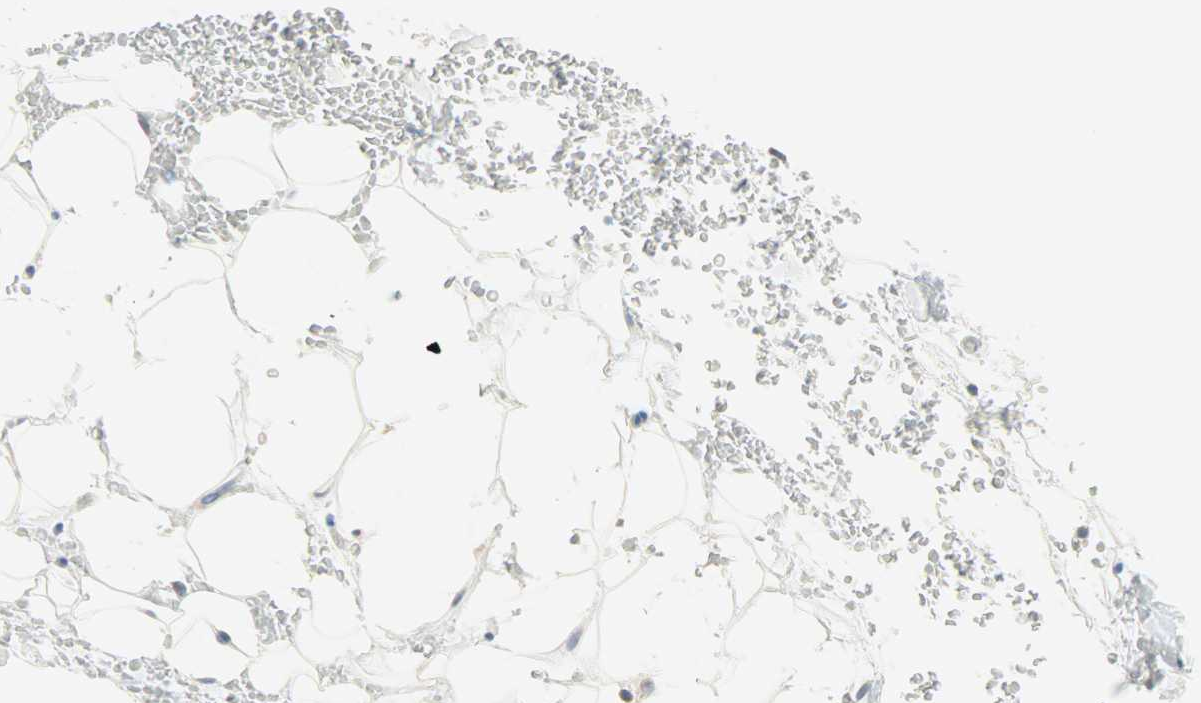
{"staining": {"intensity": "negative", "quantity": "none", "location": "none"}, "tissue": "adipose tissue", "cell_type": "Adipocytes", "image_type": "normal", "snomed": [{"axis": "morphology", "description": "Normal tissue, NOS"}, {"axis": "morphology", "description": "Inflammation, NOS"}, {"axis": "topography", "description": "Breast"}], "caption": "The histopathology image shows no staining of adipocytes in normal adipose tissue. The staining was performed using DAB (3,3'-diaminobenzidine) to visualize the protein expression in brown, while the nuclei were stained in blue with hematoxylin (Magnification: 20x).", "gene": "SULT1C2", "patient": {"sex": "female", "age": 65}}